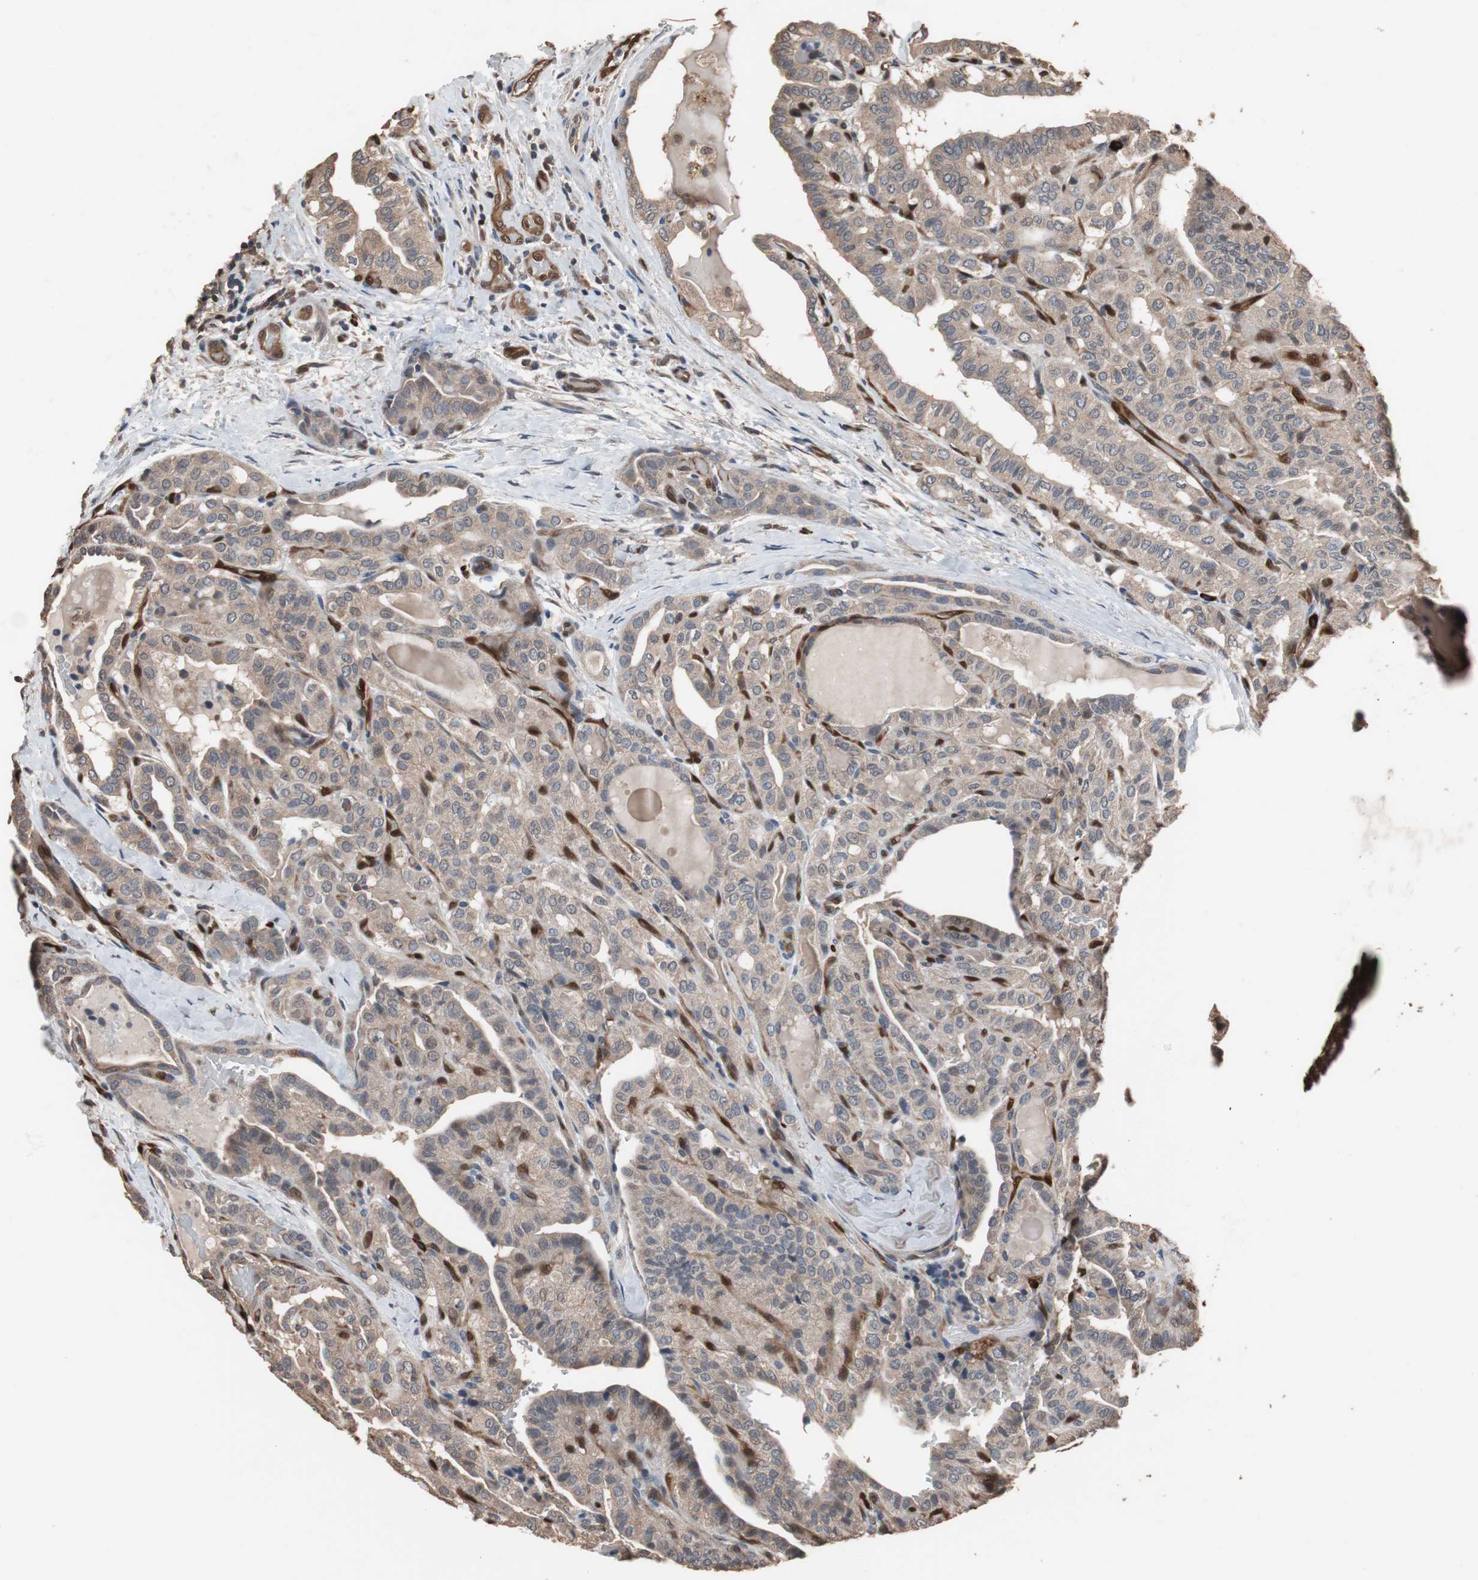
{"staining": {"intensity": "weak", "quantity": ">75%", "location": "cytoplasmic/membranous"}, "tissue": "thyroid cancer", "cell_type": "Tumor cells", "image_type": "cancer", "snomed": [{"axis": "morphology", "description": "Papillary adenocarcinoma, NOS"}, {"axis": "topography", "description": "Thyroid gland"}], "caption": "A brown stain highlights weak cytoplasmic/membranous expression of a protein in human papillary adenocarcinoma (thyroid) tumor cells.", "gene": "NDRG1", "patient": {"sex": "male", "age": 77}}